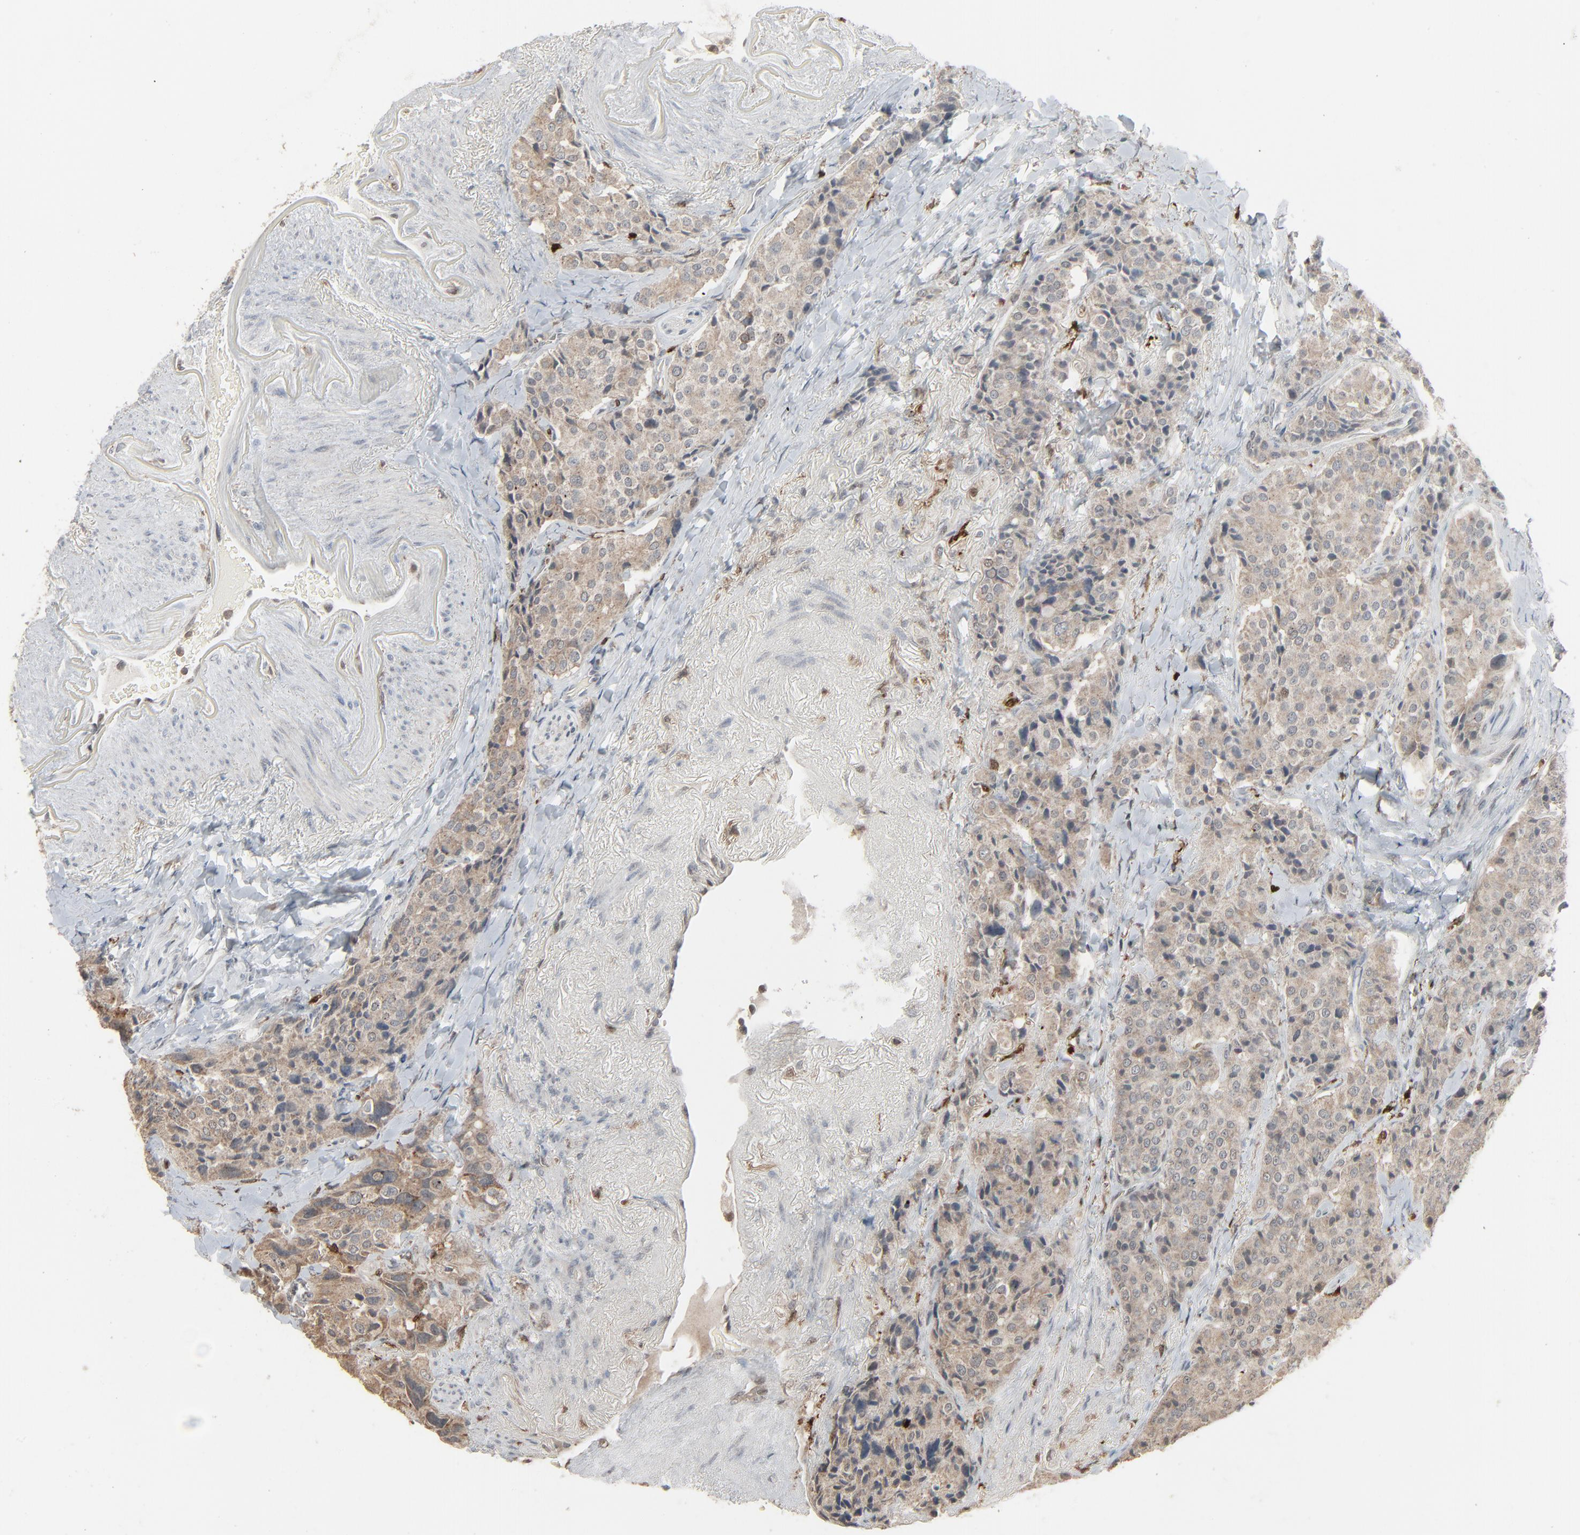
{"staining": {"intensity": "weak", "quantity": ">75%", "location": "cytoplasmic/membranous"}, "tissue": "carcinoid", "cell_type": "Tumor cells", "image_type": "cancer", "snomed": [{"axis": "morphology", "description": "Carcinoid, malignant, NOS"}, {"axis": "topography", "description": "Colon"}], "caption": "A photomicrograph showing weak cytoplasmic/membranous expression in about >75% of tumor cells in carcinoid (malignant), as visualized by brown immunohistochemical staining.", "gene": "DOCK8", "patient": {"sex": "female", "age": 61}}